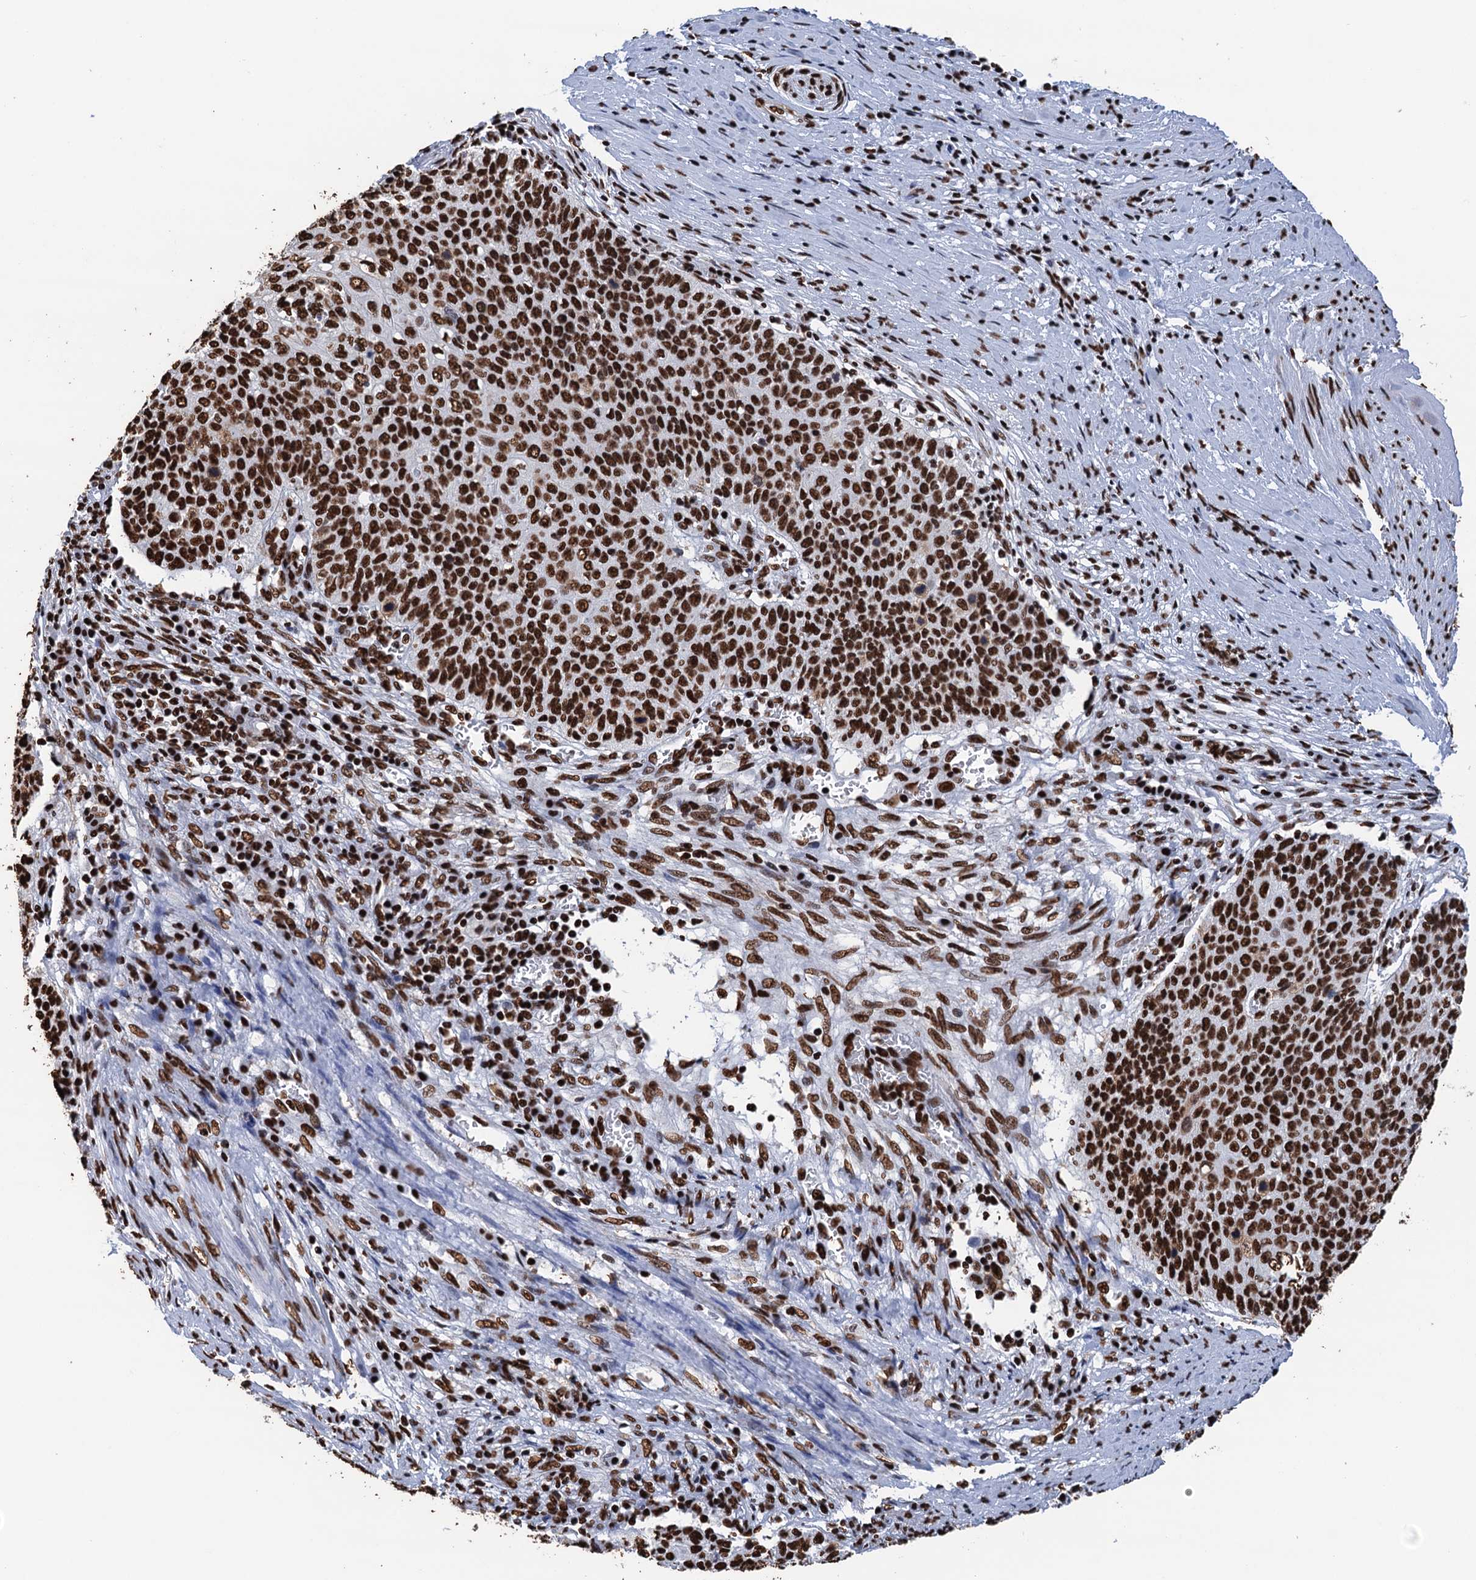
{"staining": {"intensity": "strong", "quantity": ">75%", "location": "nuclear"}, "tissue": "cervical cancer", "cell_type": "Tumor cells", "image_type": "cancer", "snomed": [{"axis": "morphology", "description": "Squamous cell carcinoma, NOS"}, {"axis": "topography", "description": "Cervix"}], "caption": "An image showing strong nuclear staining in about >75% of tumor cells in cervical cancer (squamous cell carcinoma), as visualized by brown immunohistochemical staining.", "gene": "UBA2", "patient": {"sex": "female", "age": 39}}